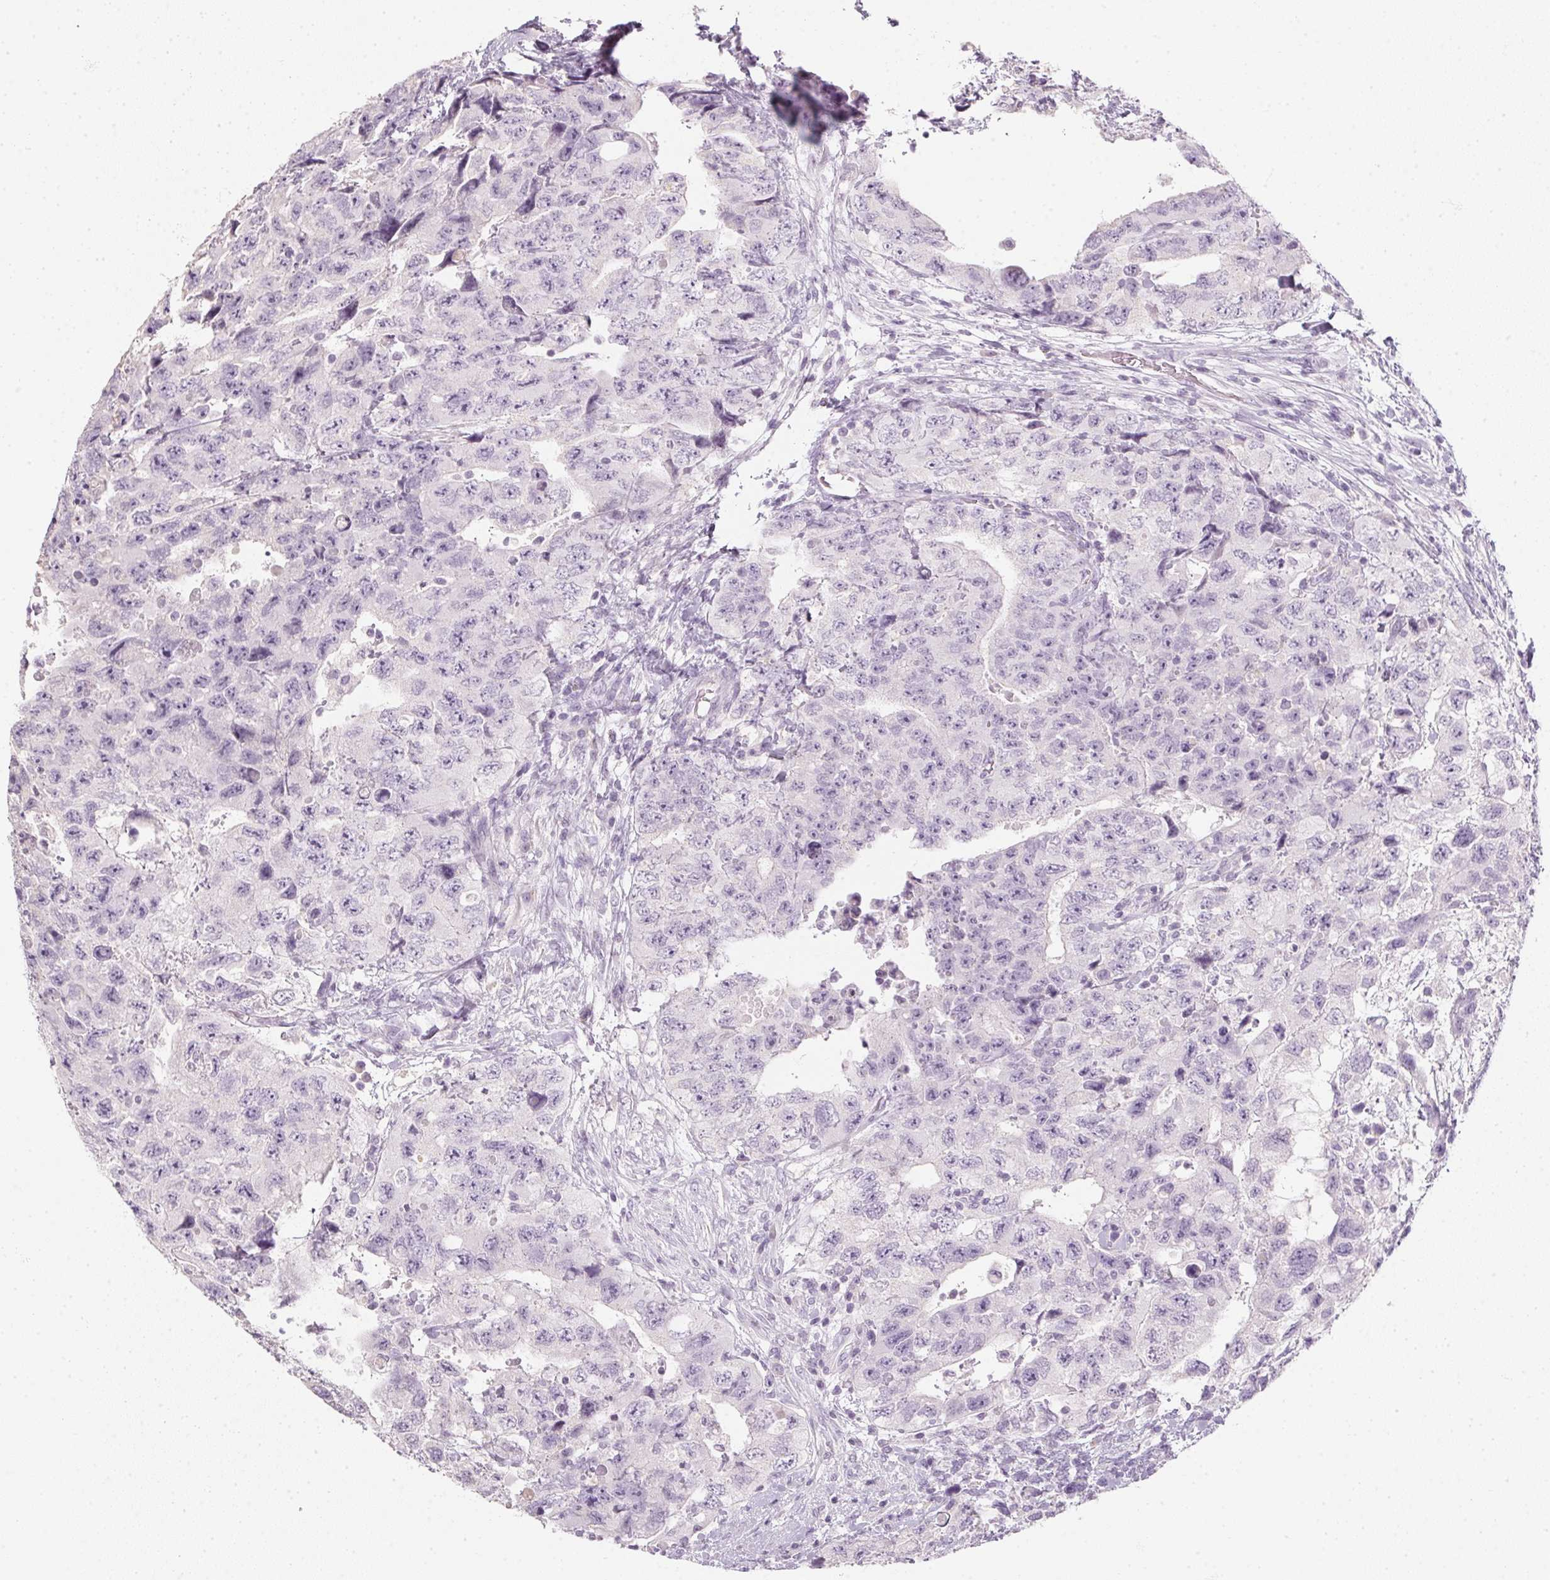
{"staining": {"intensity": "negative", "quantity": "none", "location": "none"}, "tissue": "testis cancer", "cell_type": "Tumor cells", "image_type": "cancer", "snomed": [{"axis": "morphology", "description": "Carcinoma, Embryonal, NOS"}, {"axis": "topography", "description": "Testis"}], "caption": "This is an immunohistochemistry histopathology image of human embryonal carcinoma (testis). There is no expression in tumor cells.", "gene": "TMEM72", "patient": {"sex": "male", "age": 24}}